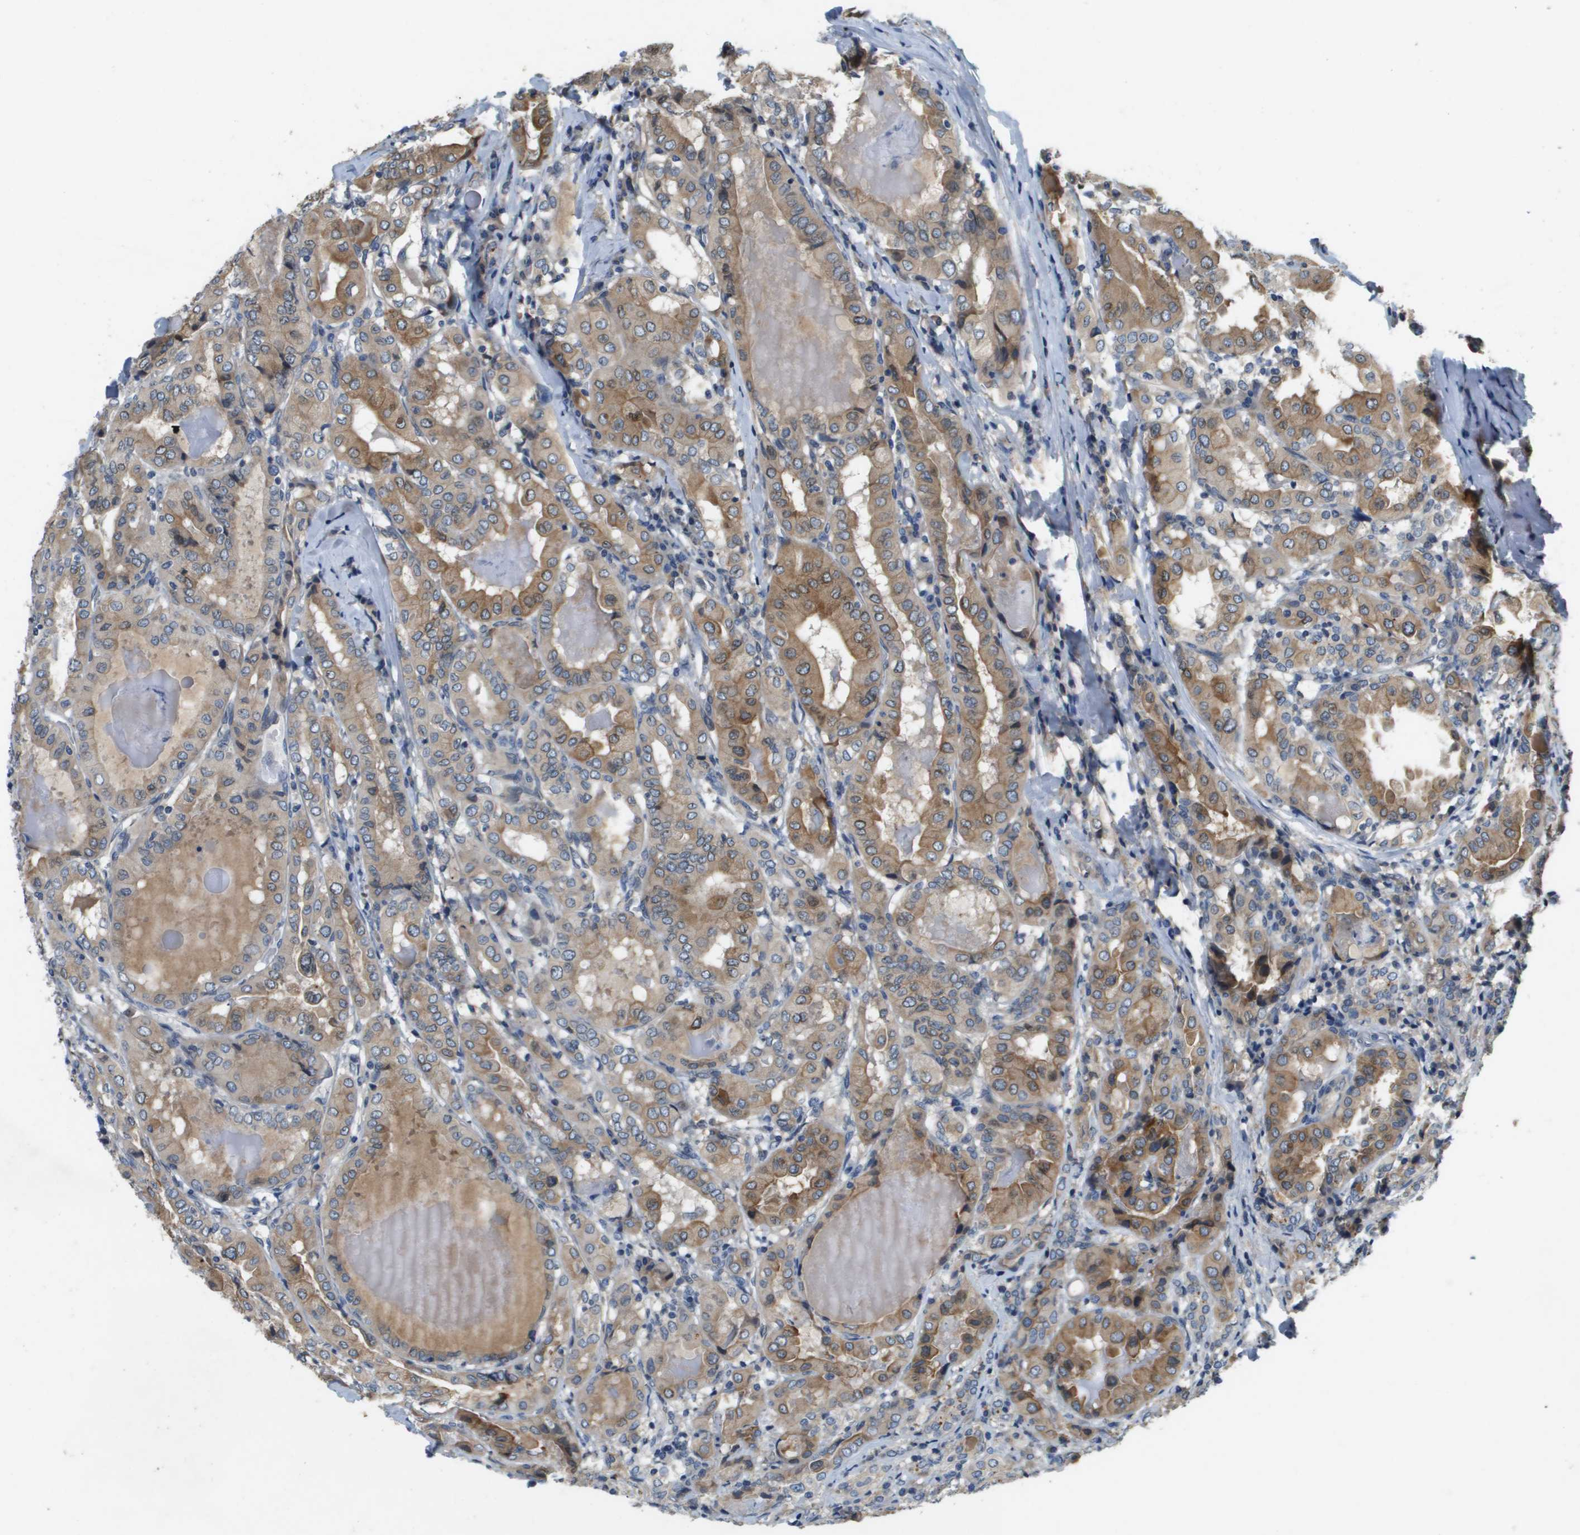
{"staining": {"intensity": "moderate", "quantity": ">75%", "location": "cytoplasmic/membranous"}, "tissue": "thyroid cancer", "cell_type": "Tumor cells", "image_type": "cancer", "snomed": [{"axis": "morphology", "description": "Papillary adenocarcinoma, NOS"}, {"axis": "topography", "description": "Thyroid gland"}], "caption": "This is an image of immunohistochemistry (IHC) staining of thyroid papillary adenocarcinoma, which shows moderate expression in the cytoplasmic/membranous of tumor cells.", "gene": "PGAP3", "patient": {"sex": "female", "age": 42}}